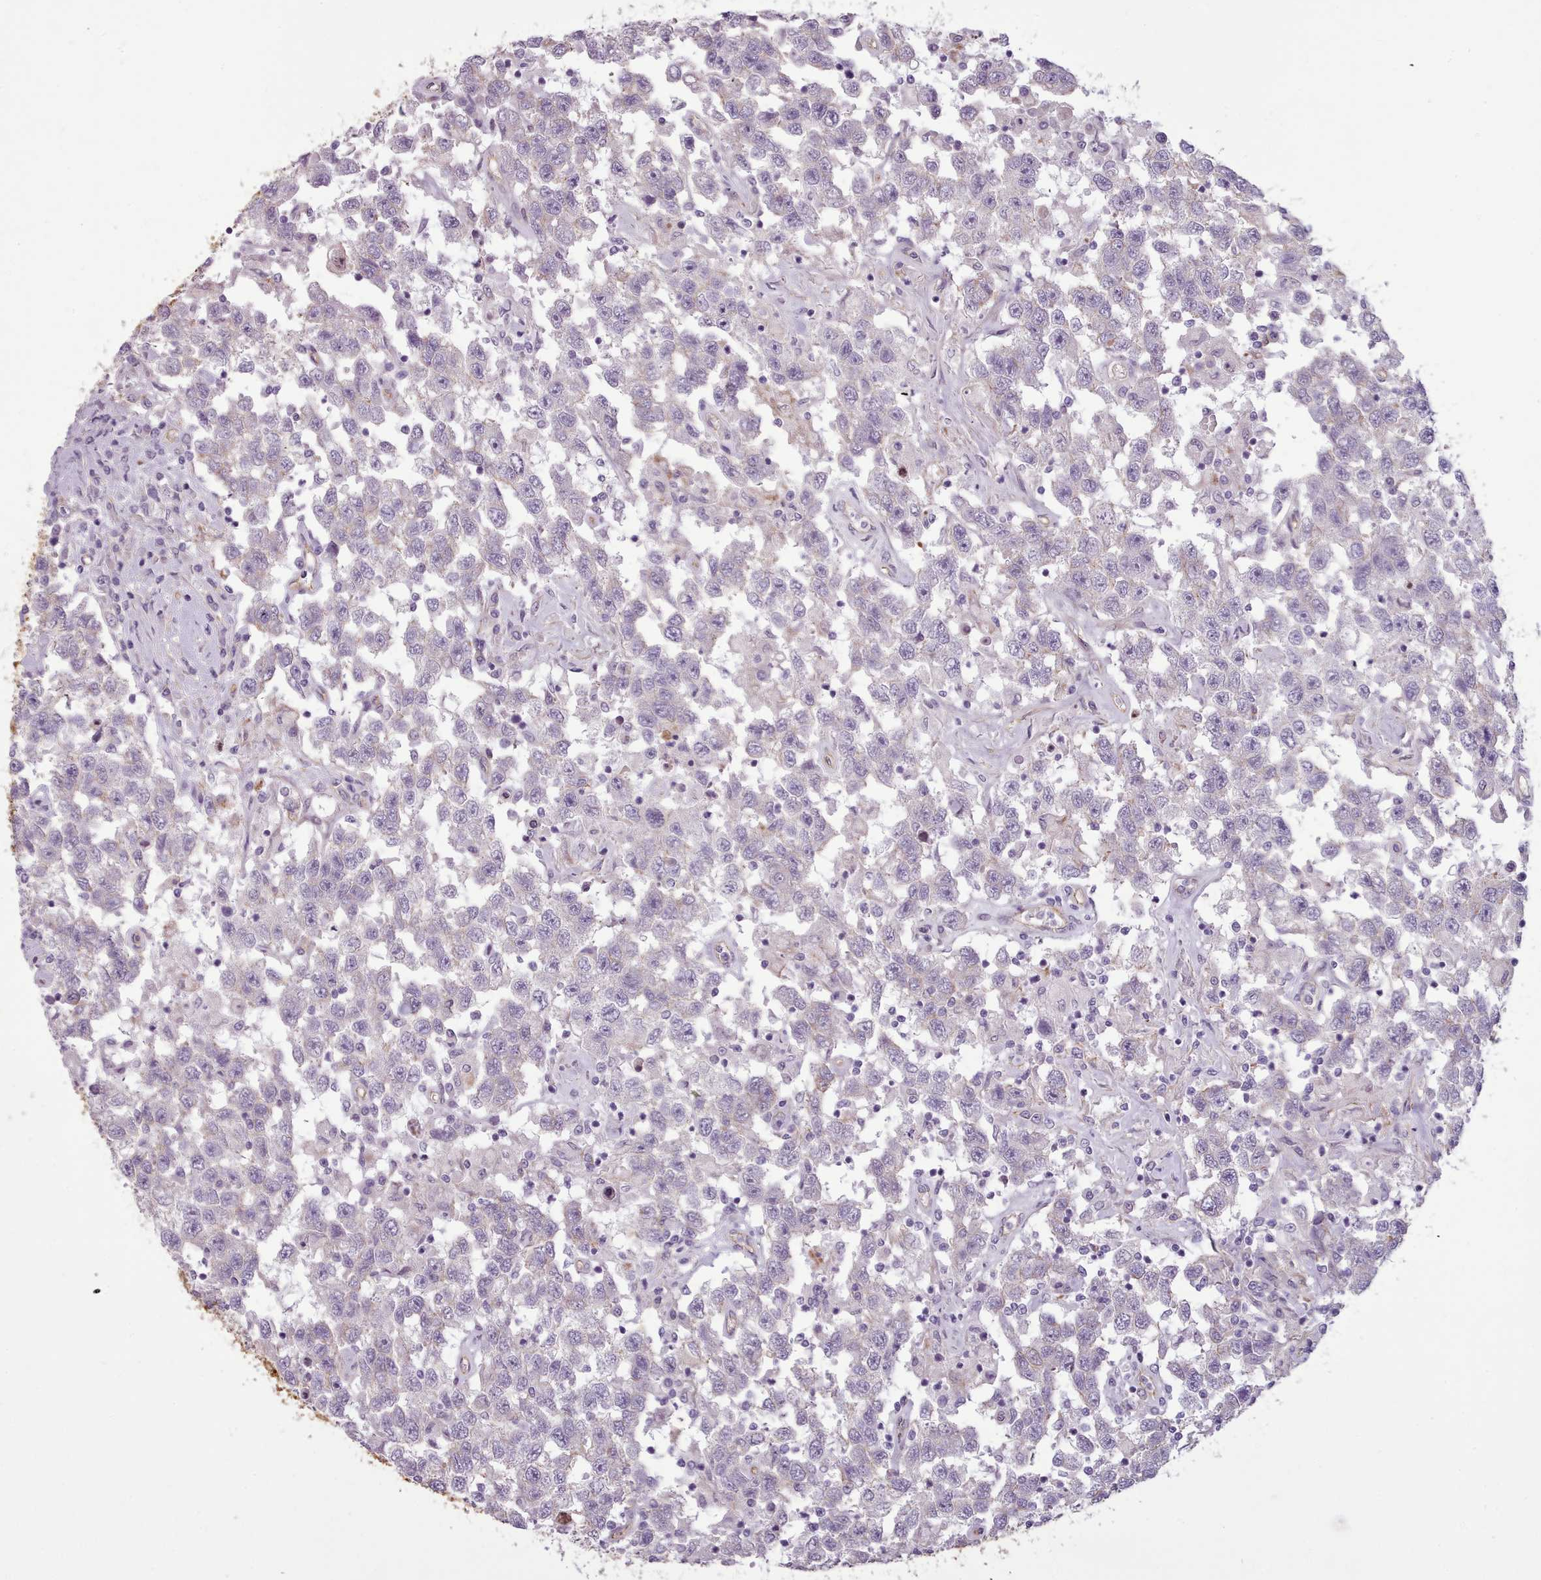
{"staining": {"intensity": "negative", "quantity": "none", "location": "none"}, "tissue": "testis cancer", "cell_type": "Tumor cells", "image_type": "cancer", "snomed": [{"axis": "morphology", "description": "Seminoma, NOS"}, {"axis": "topography", "description": "Testis"}], "caption": "There is no significant expression in tumor cells of testis seminoma.", "gene": "PLD4", "patient": {"sex": "male", "age": 41}}